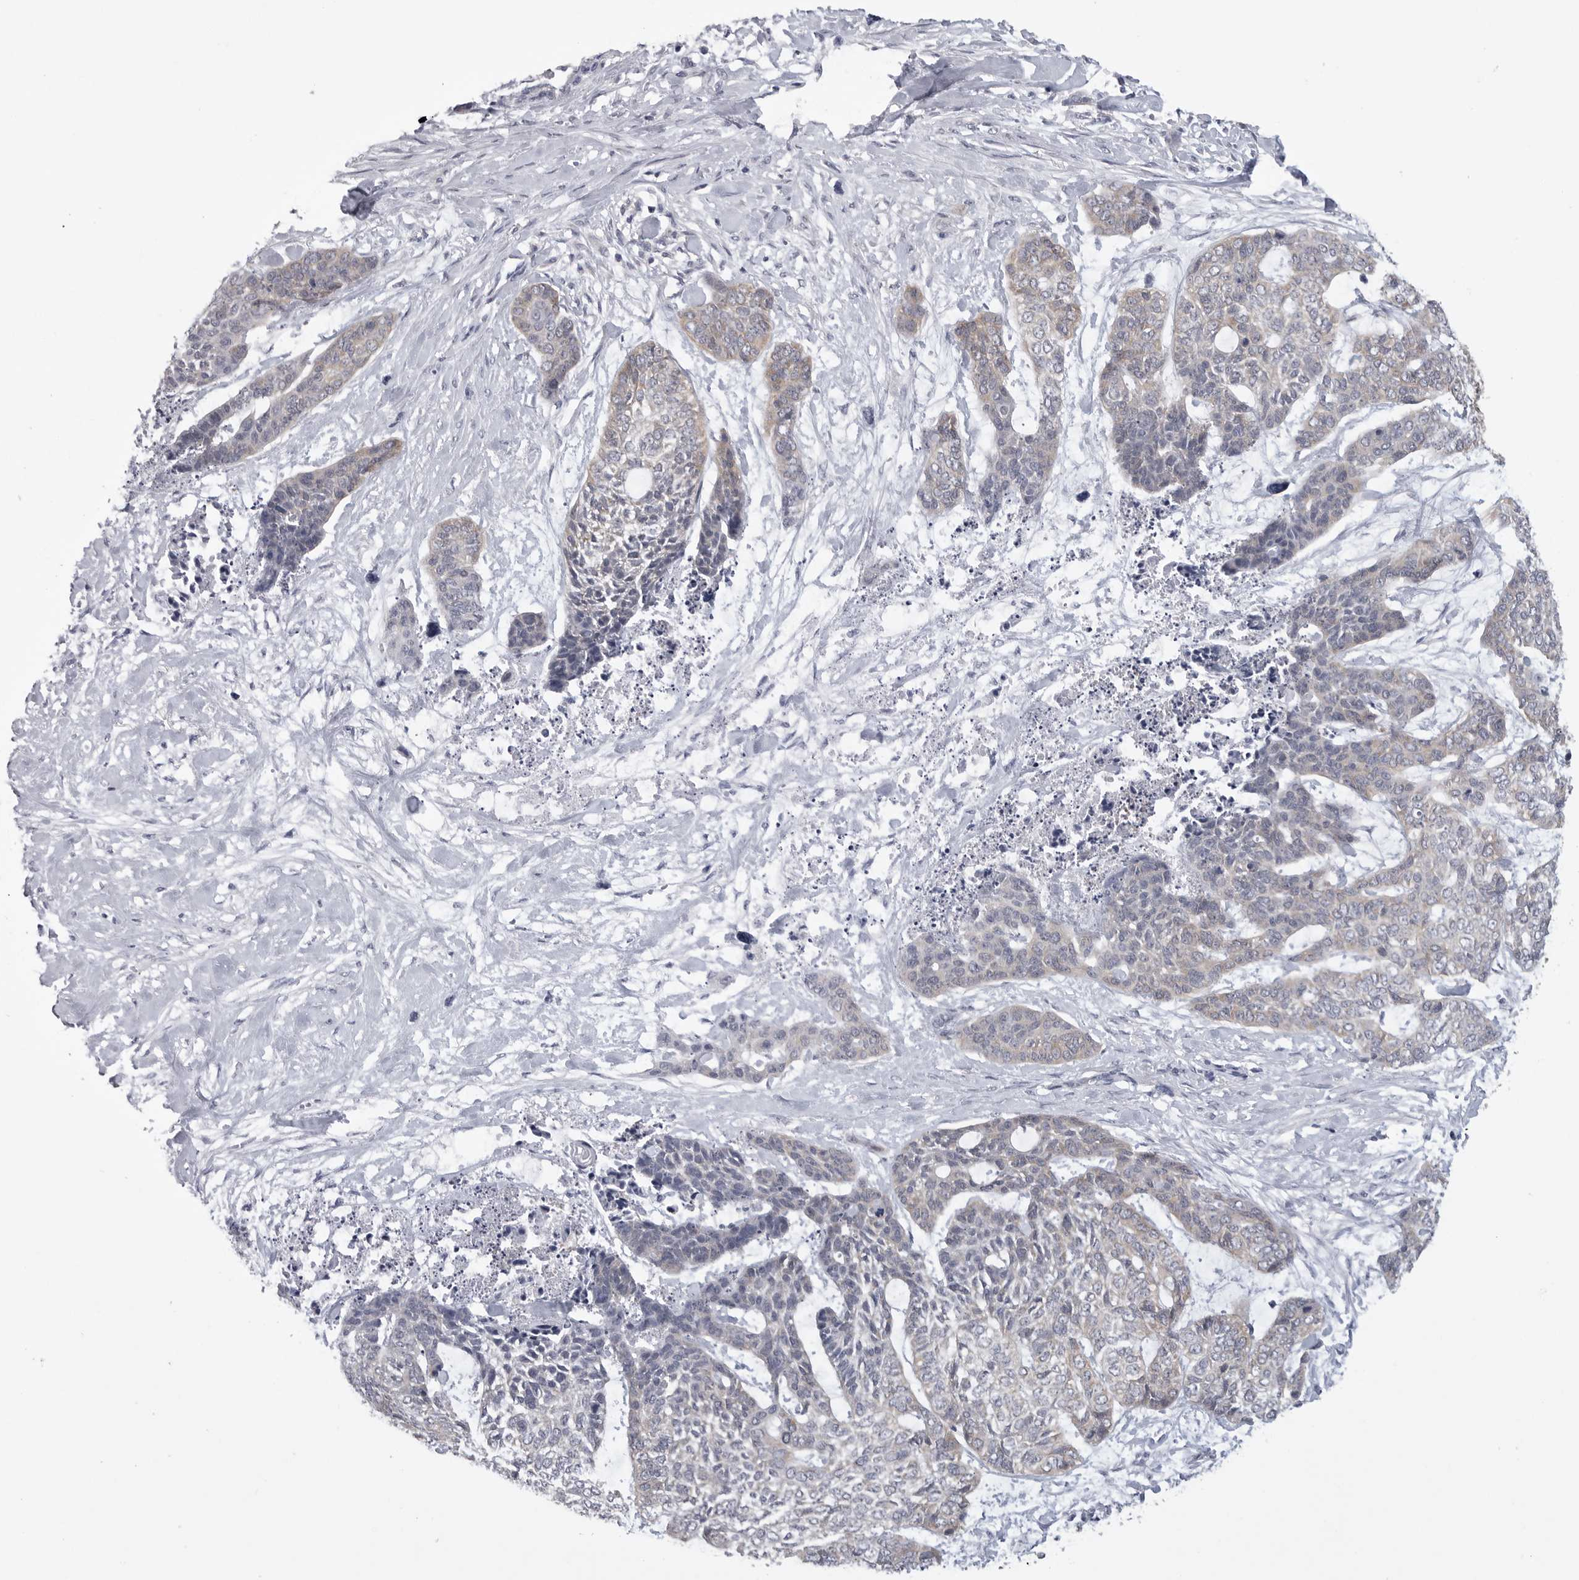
{"staining": {"intensity": "moderate", "quantity": "25%-75%", "location": "cytoplasmic/membranous"}, "tissue": "skin cancer", "cell_type": "Tumor cells", "image_type": "cancer", "snomed": [{"axis": "morphology", "description": "Basal cell carcinoma"}, {"axis": "topography", "description": "Skin"}], "caption": "High-magnification brightfield microscopy of basal cell carcinoma (skin) stained with DAB (brown) and counterstained with hematoxylin (blue). tumor cells exhibit moderate cytoplasmic/membranous positivity is identified in approximately25%-75% of cells. The protein is stained brown, and the nuclei are stained in blue (DAB (3,3'-diaminobenzidine) IHC with brightfield microscopy, high magnification).", "gene": "CACYBP", "patient": {"sex": "female", "age": 64}}